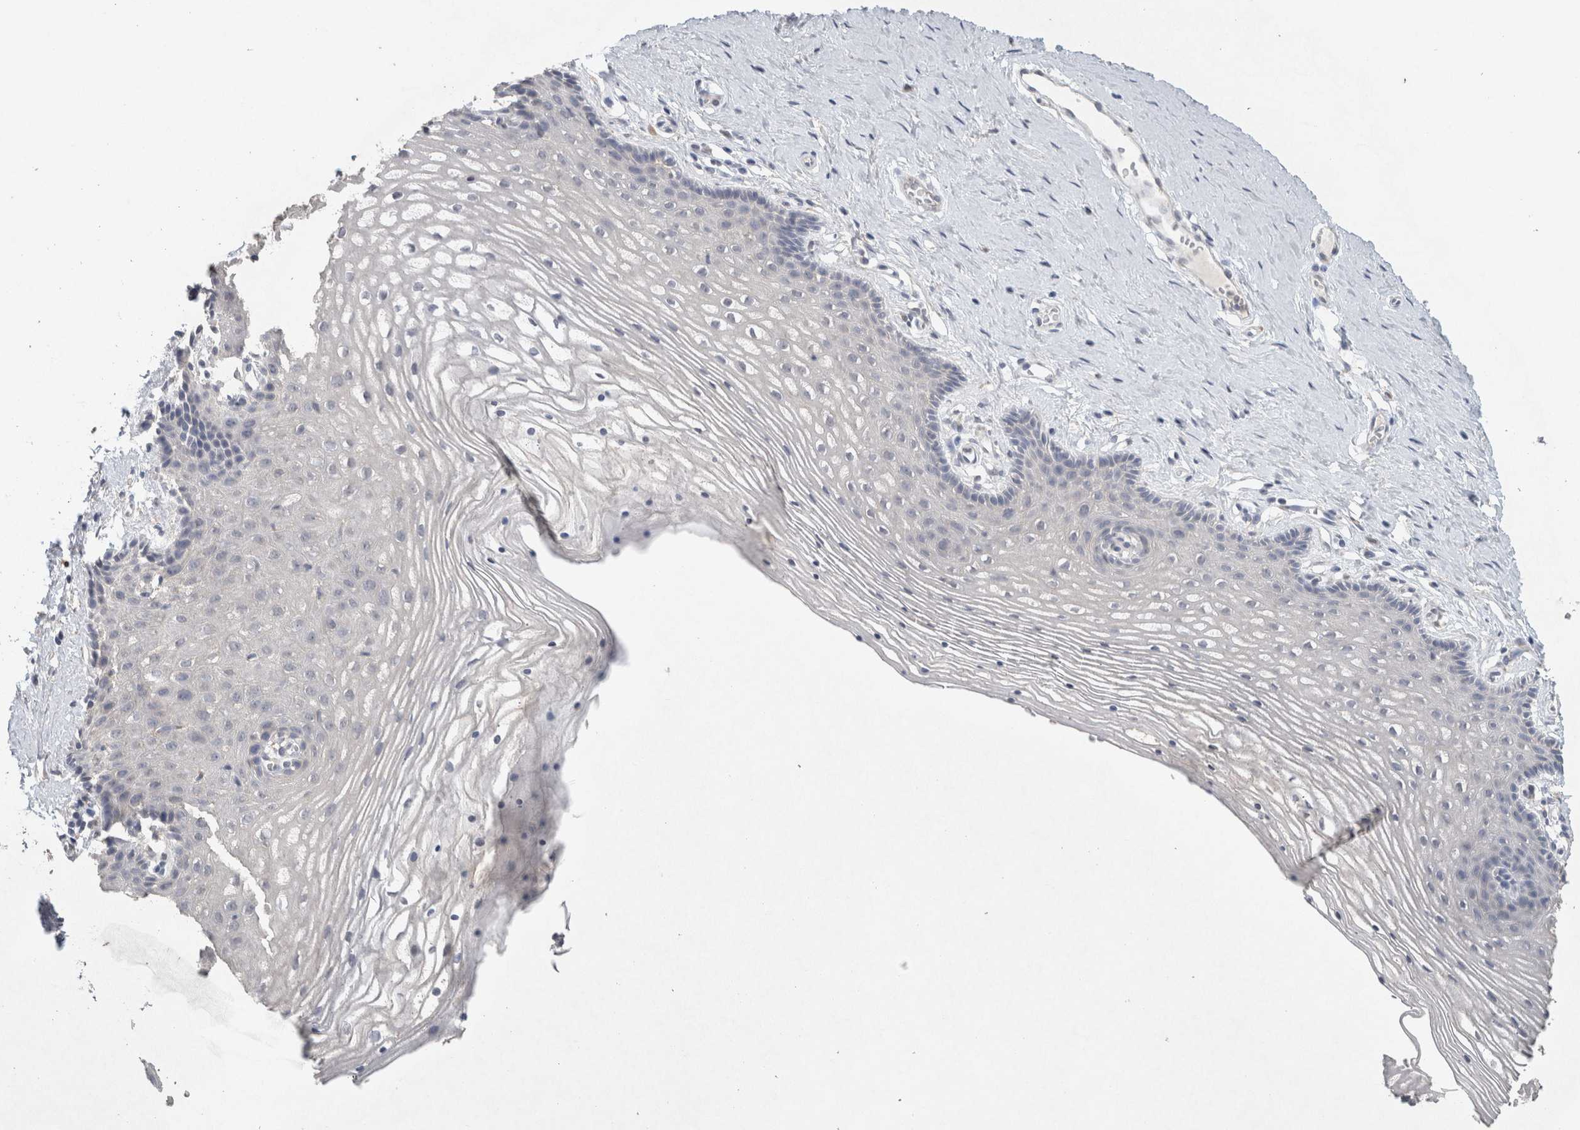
{"staining": {"intensity": "negative", "quantity": "none", "location": "none"}, "tissue": "vagina", "cell_type": "Squamous epithelial cells", "image_type": "normal", "snomed": [{"axis": "morphology", "description": "Normal tissue, NOS"}, {"axis": "topography", "description": "Vagina"}], "caption": "Squamous epithelial cells show no significant staining in normal vagina. The staining is performed using DAB brown chromogen with nuclei counter-stained in using hematoxylin.", "gene": "RAB14", "patient": {"sex": "female", "age": 32}}